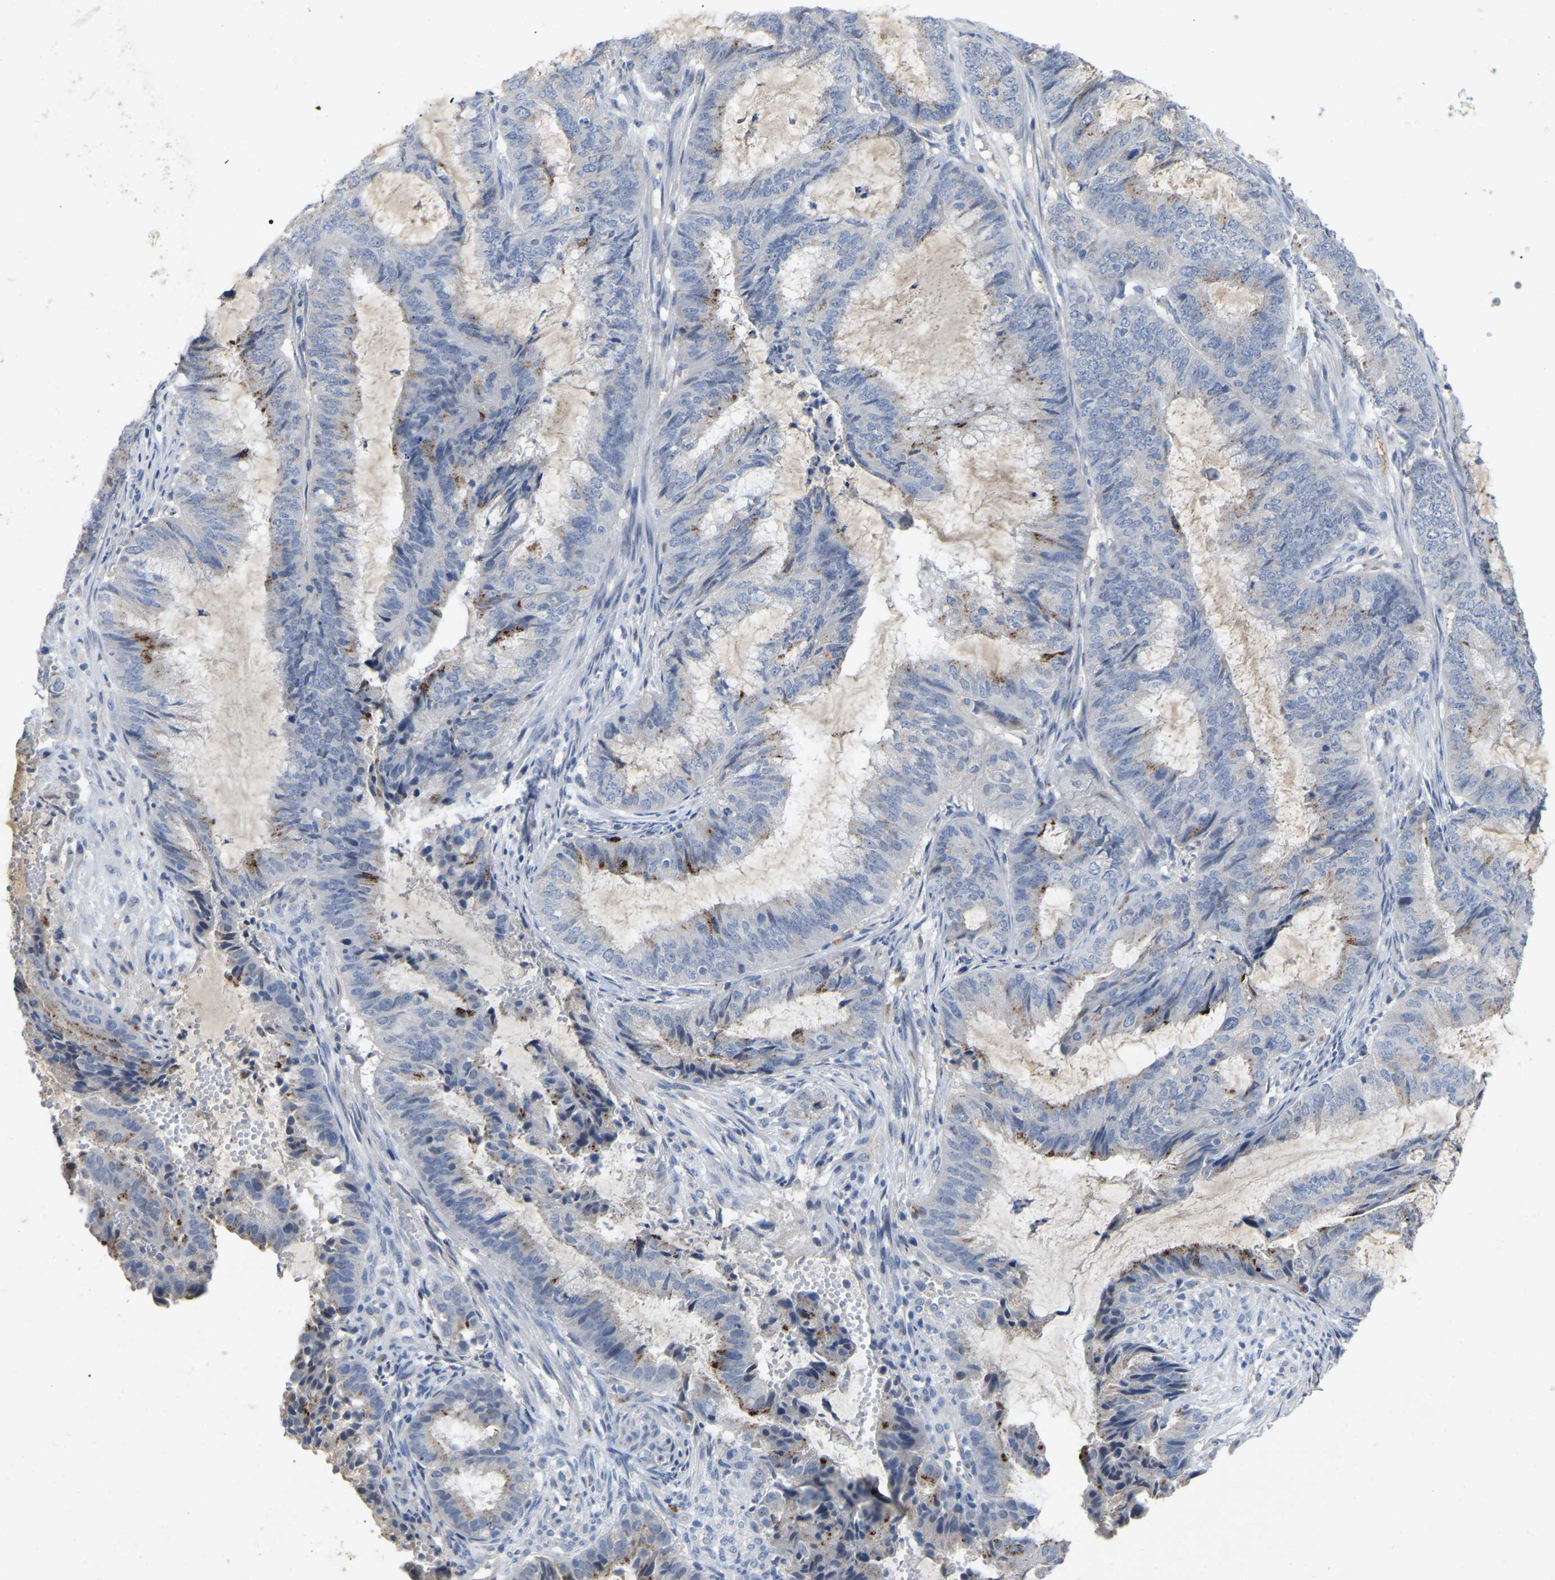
{"staining": {"intensity": "negative", "quantity": "none", "location": "none"}, "tissue": "endometrial cancer", "cell_type": "Tumor cells", "image_type": "cancer", "snomed": [{"axis": "morphology", "description": "Adenocarcinoma, NOS"}, {"axis": "topography", "description": "Endometrium"}], "caption": "High magnification brightfield microscopy of endometrial cancer (adenocarcinoma) stained with DAB (brown) and counterstained with hematoxylin (blue): tumor cells show no significant positivity.", "gene": "SMPD2", "patient": {"sex": "female", "age": 51}}